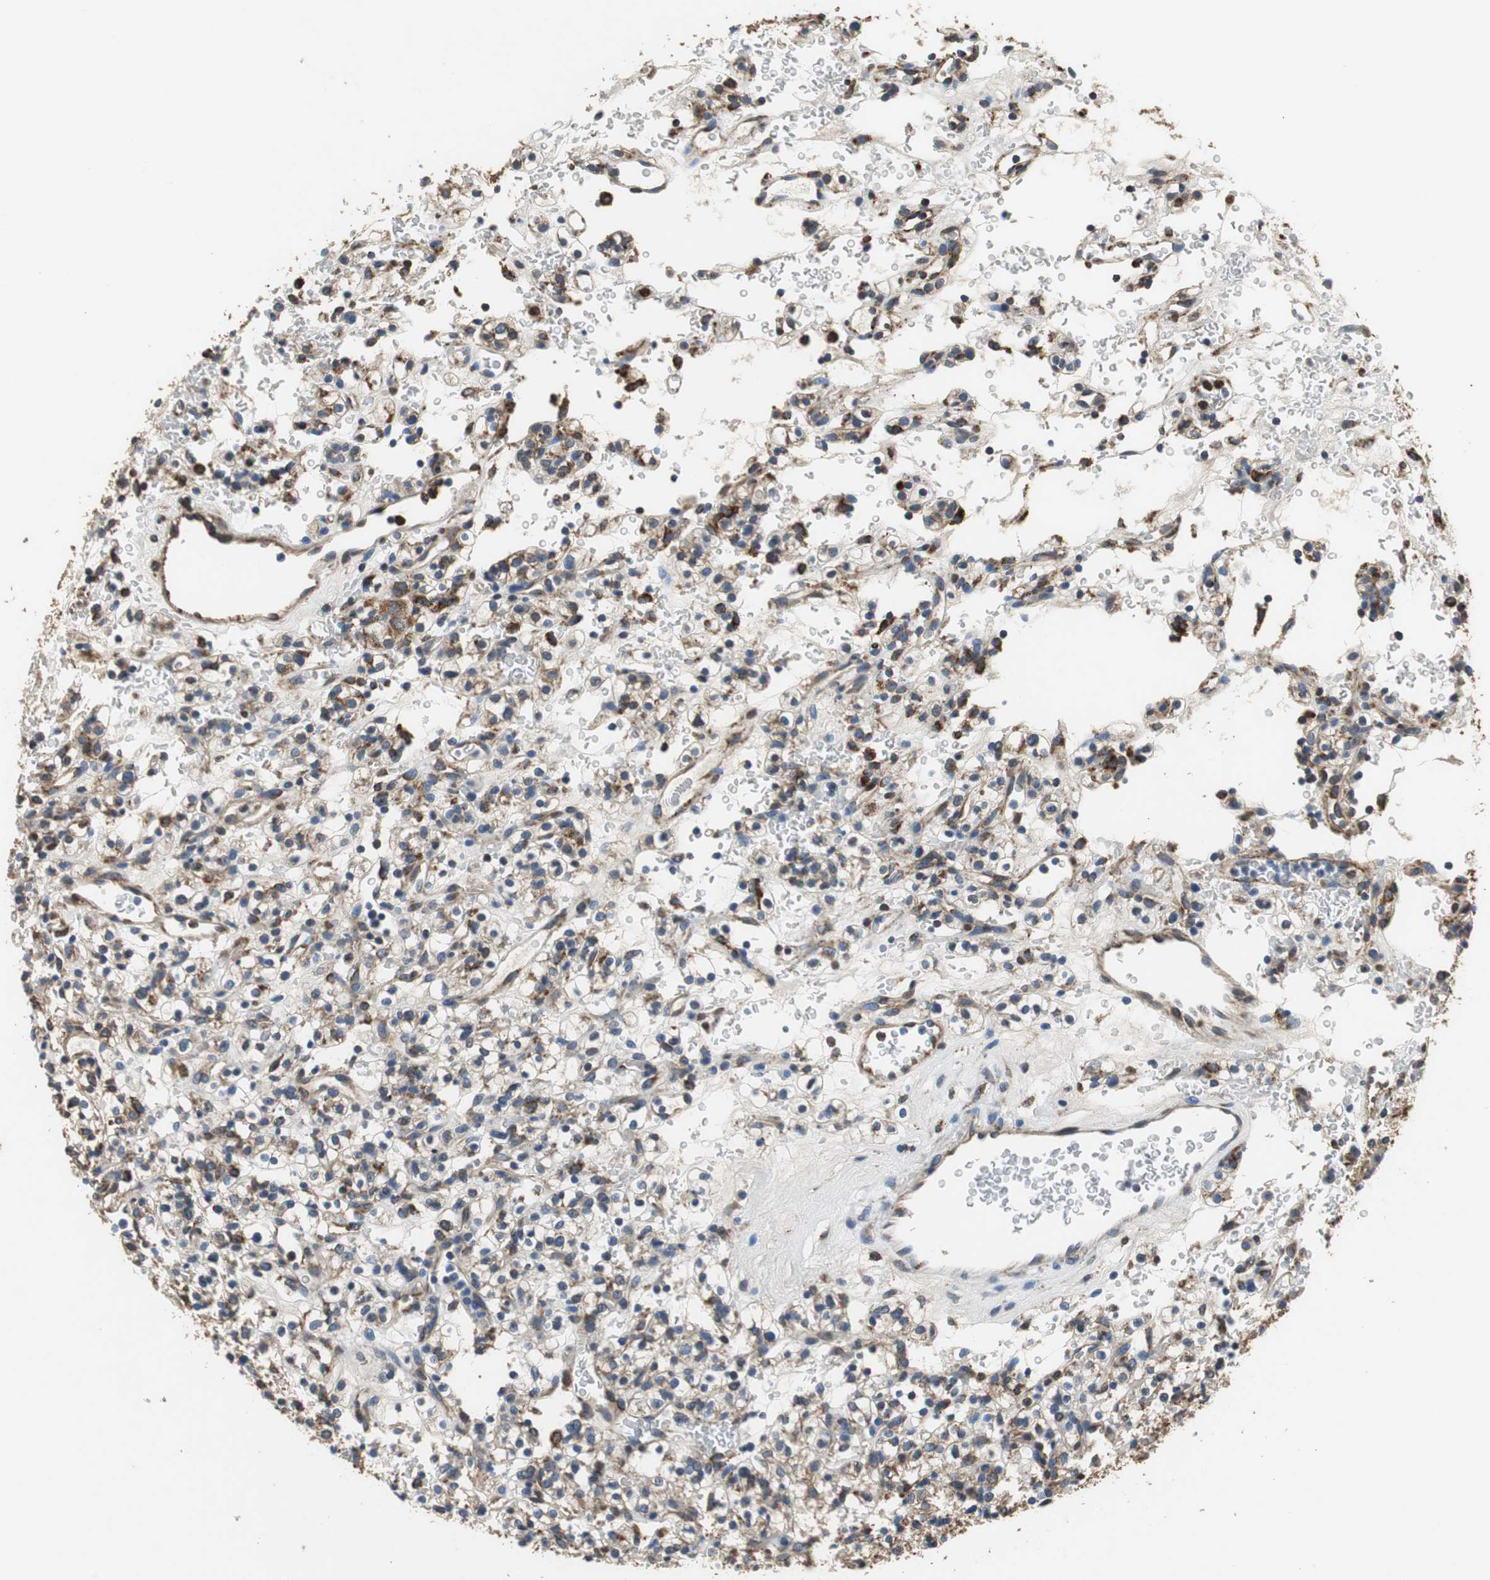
{"staining": {"intensity": "moderate", "quantity": "25%-75%", "location": "cytoplasmic/membranous"}, "tissue": "renal cancer", "cell_type": "Tumor cells", "image_type": "cancer", "snomed": [{"axis": "morphology", "description": "Normal tissue, NOS"}, {"axis": "morphology", "description": "Adenocarcinoma, NOS"}, {"axis": "topography", "description": "Kidney"}], "caption": "The histopathology image displays a brown stain indicating the presence of a protein in the cytoplasmic/membranous of tumor cells in renal adenocarcinoma.", "gene": "GSTK1", "patient": {"sex": "female", "age": 72}}